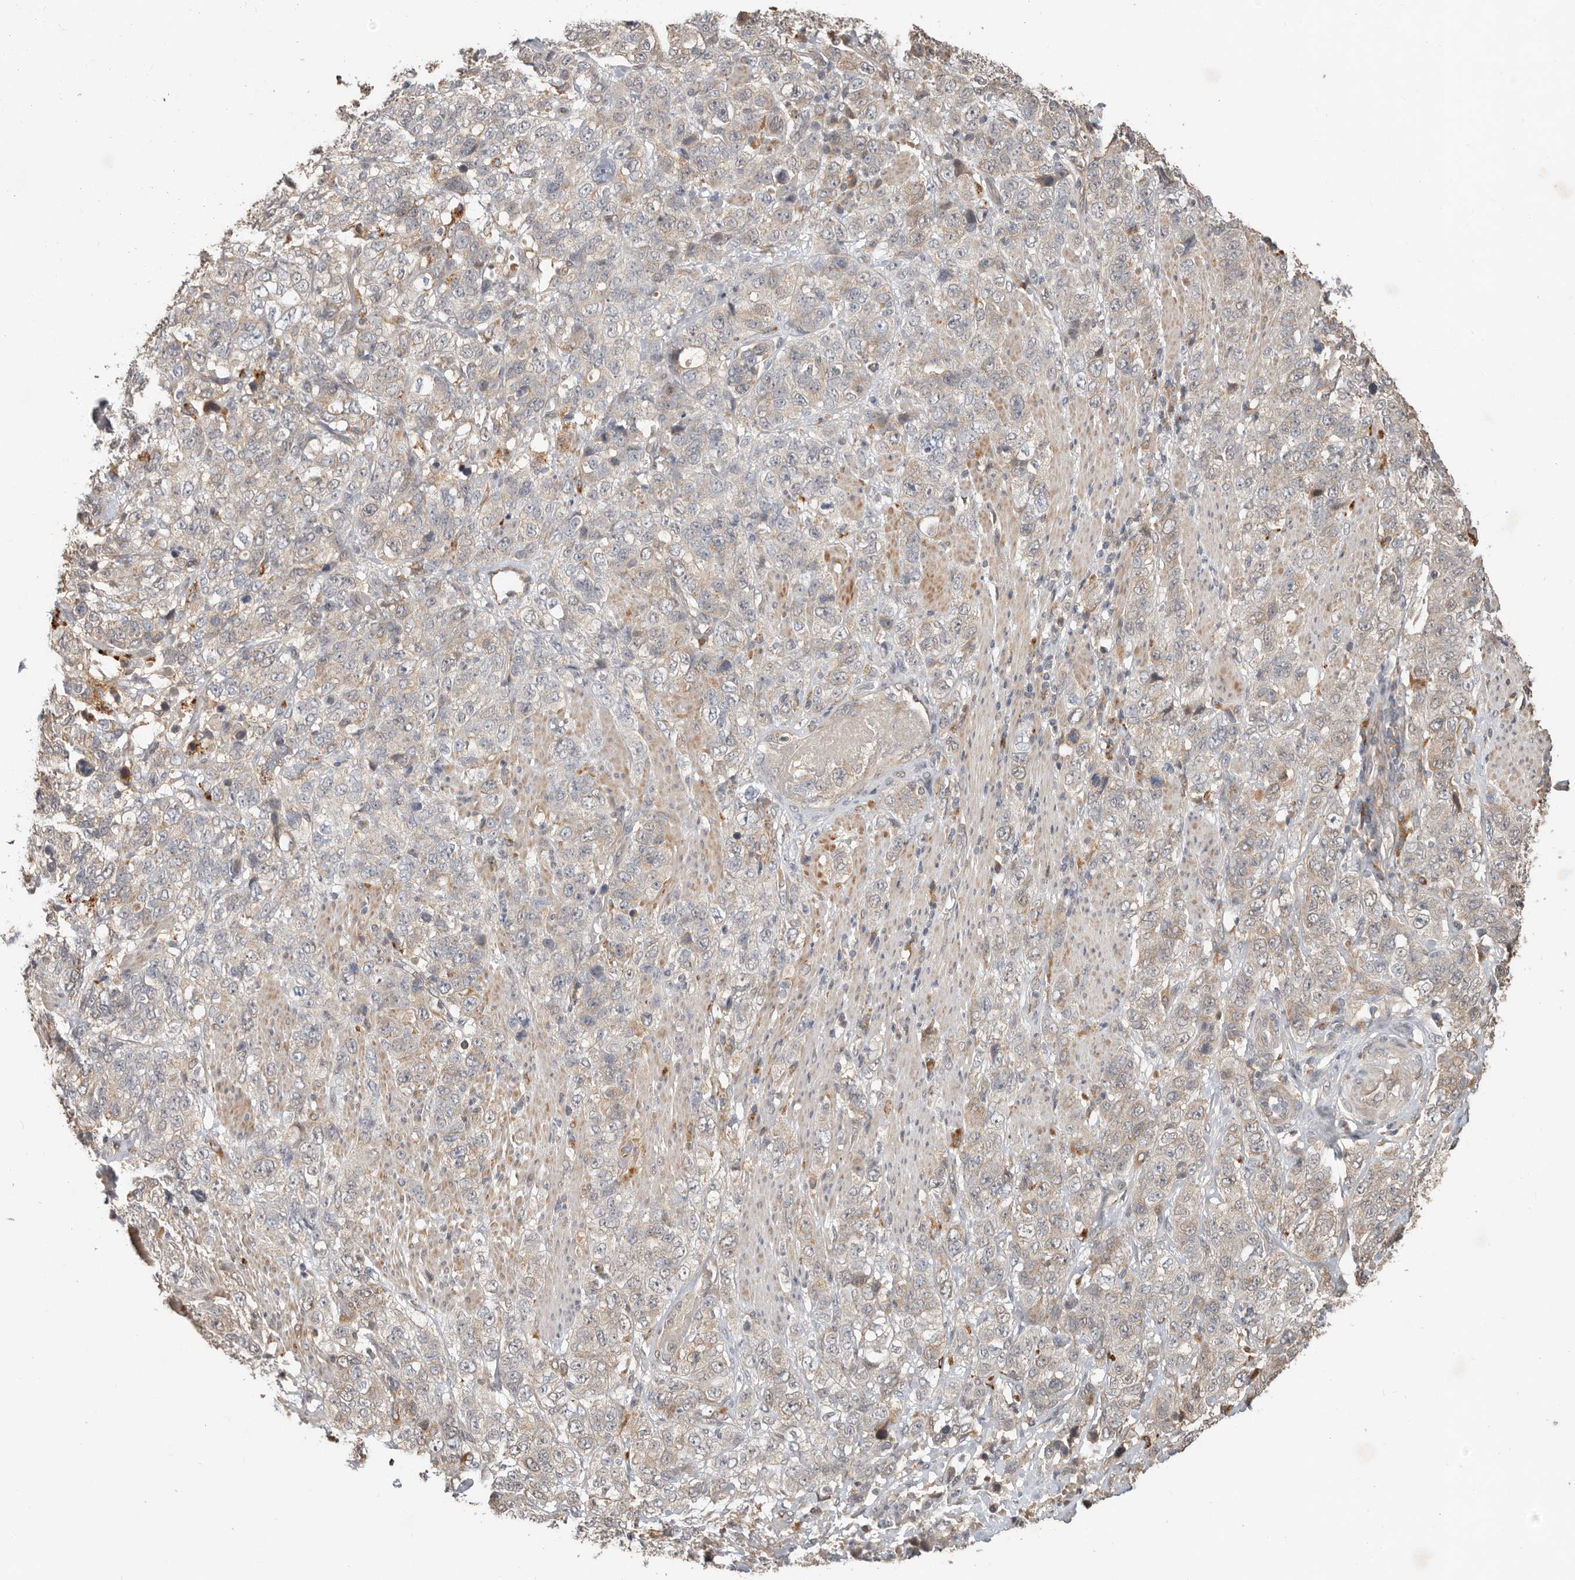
{"staining": {"intensity": "weak", "quantity": "<25%", "location": "cytoplasmic/membranous"}, "tissue": "stomach cancer", "cell_type": "Tumor cells", "image_type": "cancer", "snomed": [{"axis": "morphology", "description": "Adenocarcinoma, NOS"}, {"axis": "topography", "description": "Stomach"}], "caption": "This micrograph is of adenocarcinoma (stomach) stained with immunohistochemistry (IHC) to label a protein in brown with the nuclei are counter-stained blue. There is no staining in tumor cells.", "gene": "MTFR2", "patient": {"sex": "male", "age": 48}}